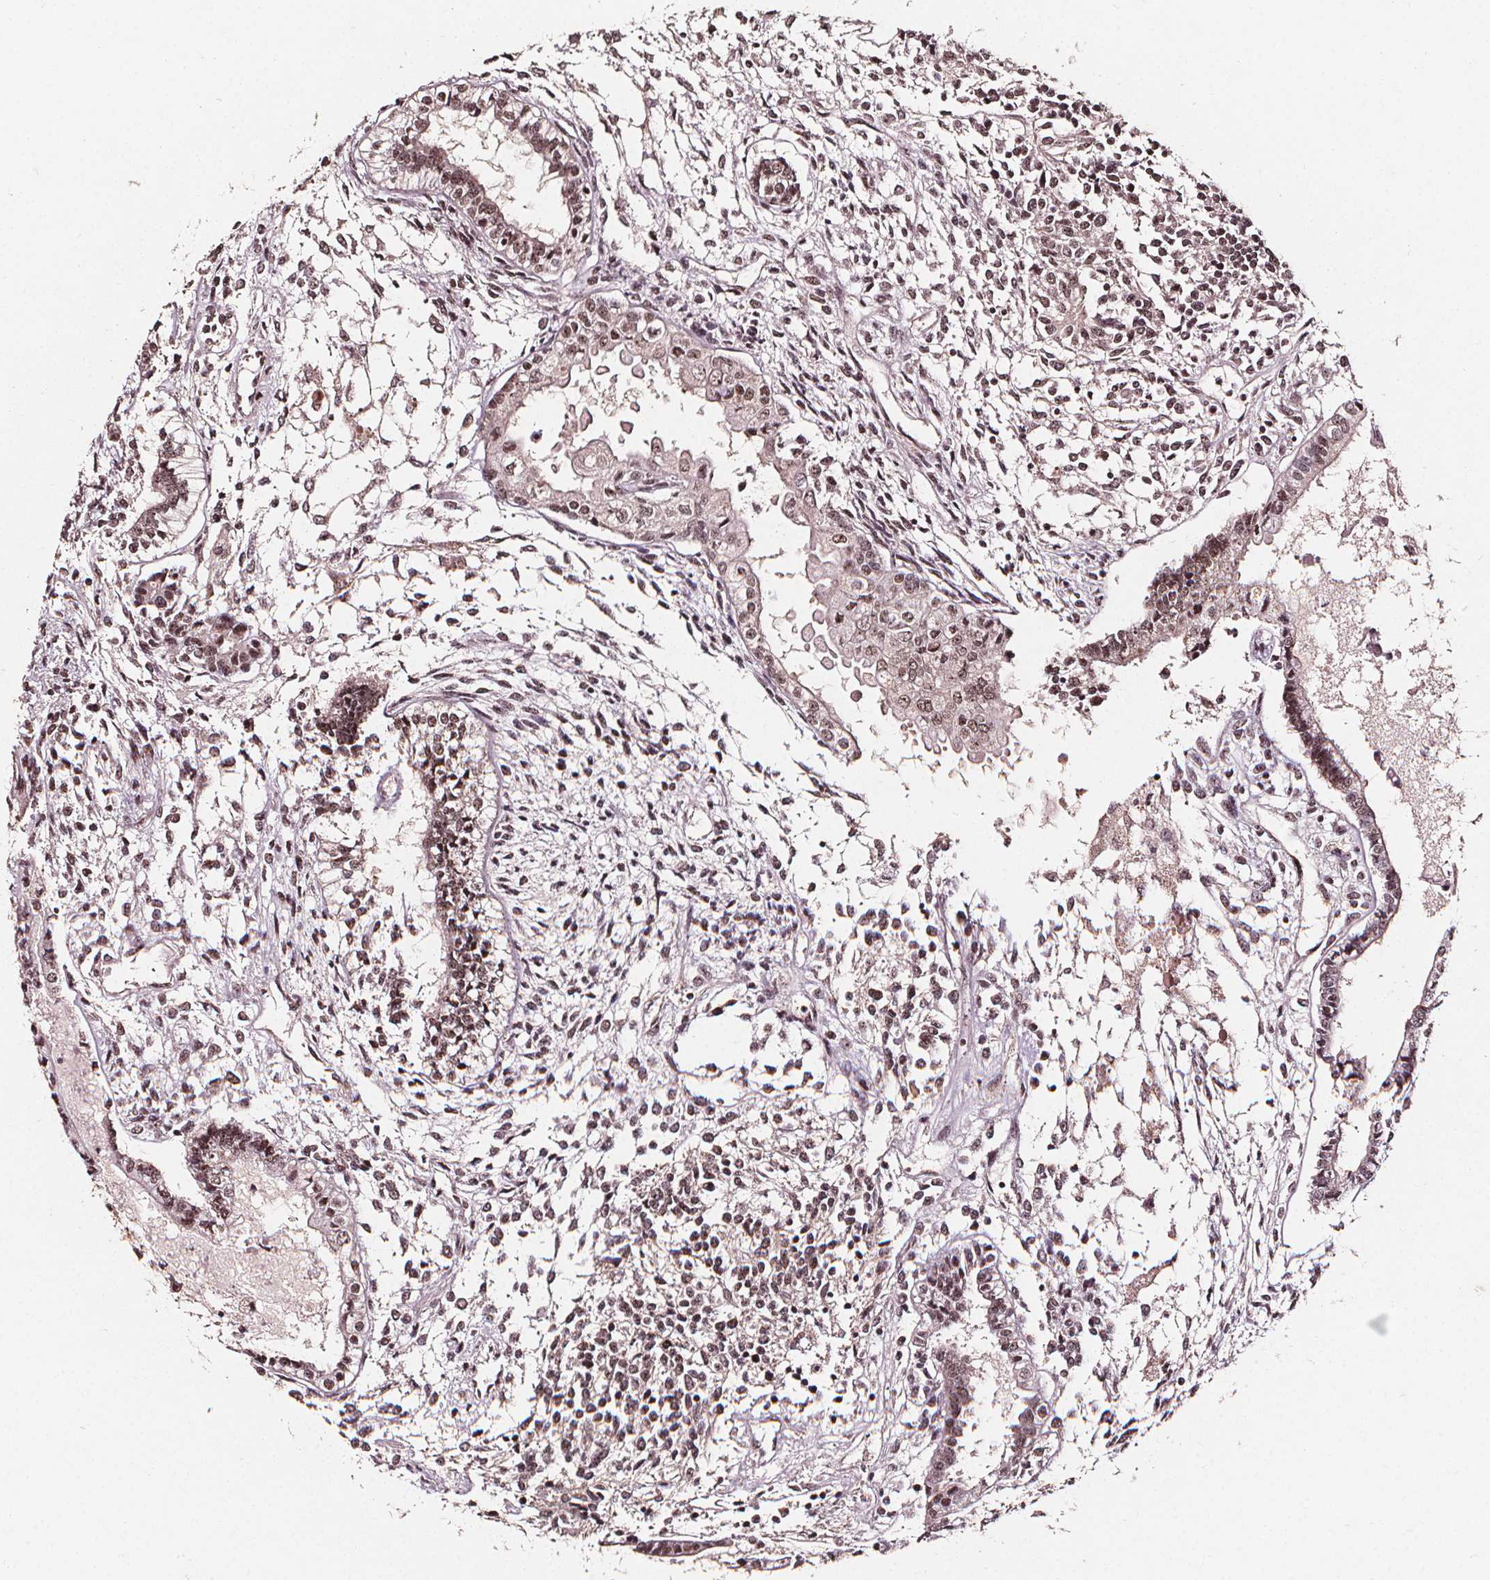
{"staining": {"intensity": "weak", "quantity": ">75%", "location": "nuclear"}, "tissue": "testis cancer", "cell_type": "Tumor cells", "image_type": "cancer", "snomed": [{"axis": "morphology", "description": "Carcinoma, Embryonal, NOS"}, {"axis": "topography", "description": "Testis"}], "caption": "Weak nuclear staining is present in approximately >75% of tumor cells in testis embryonal carcinoma.", "gene": "EXOSC9", "patient": {"sex": "male", "age": 37}}